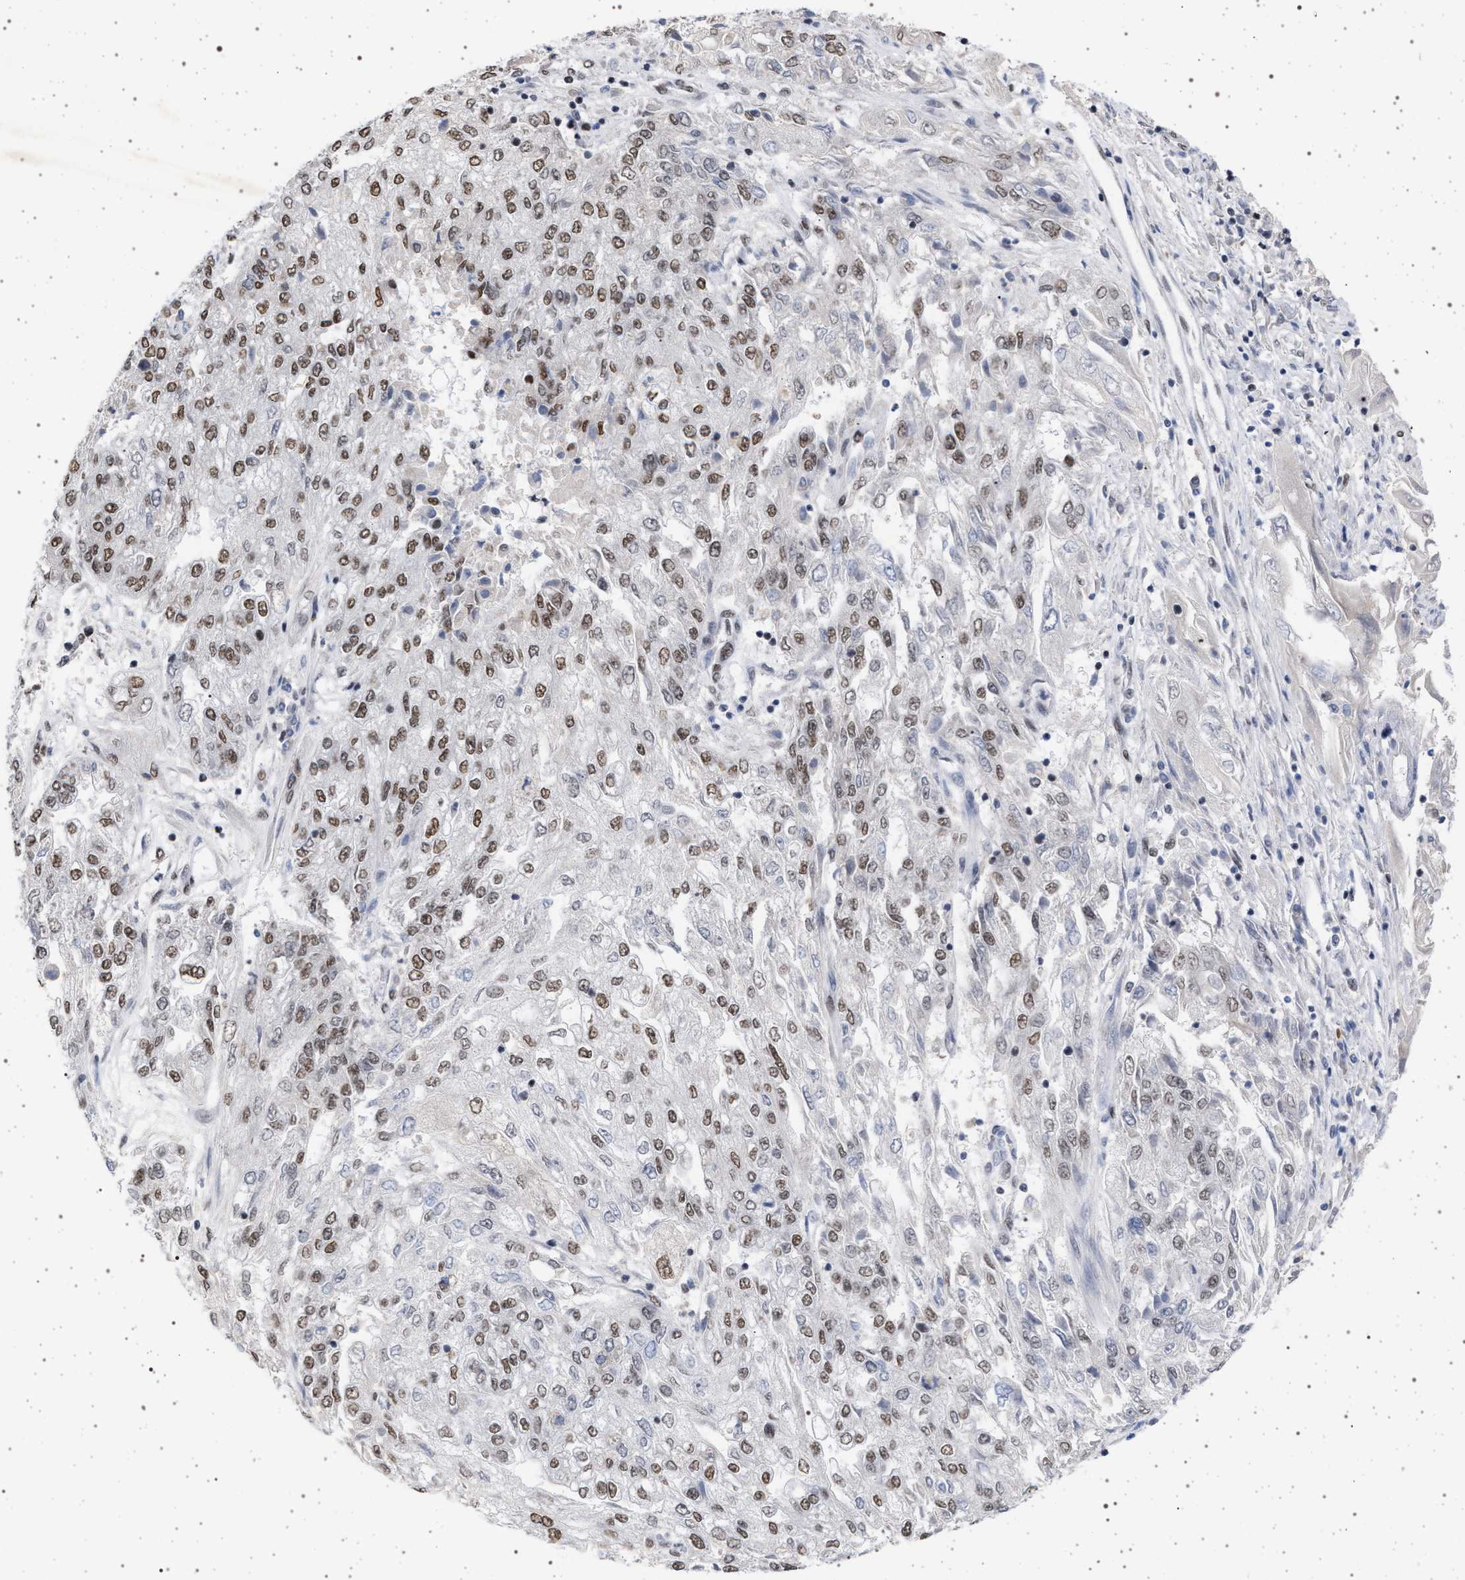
{"staining": {"intensity": "moderate", "quantity": ">75%", "location": "nuclear"}, "tissue": "endometrial cancer", "cell_type": "Tumor cells", "image_type": "cancer", "snomed": [{"axis": "morphology", "description": "Adenocarcinoma, NOS"}, {"axis": "topography", "description": "Endometrium"}], "caption": "Protein analysis of adenocarcinoma (endometrial) tissue shows moderate nuclear staining in about >75% of tumor cells.", "gene": "PHF12", "patient": {"sex": "female", "age": 49}}